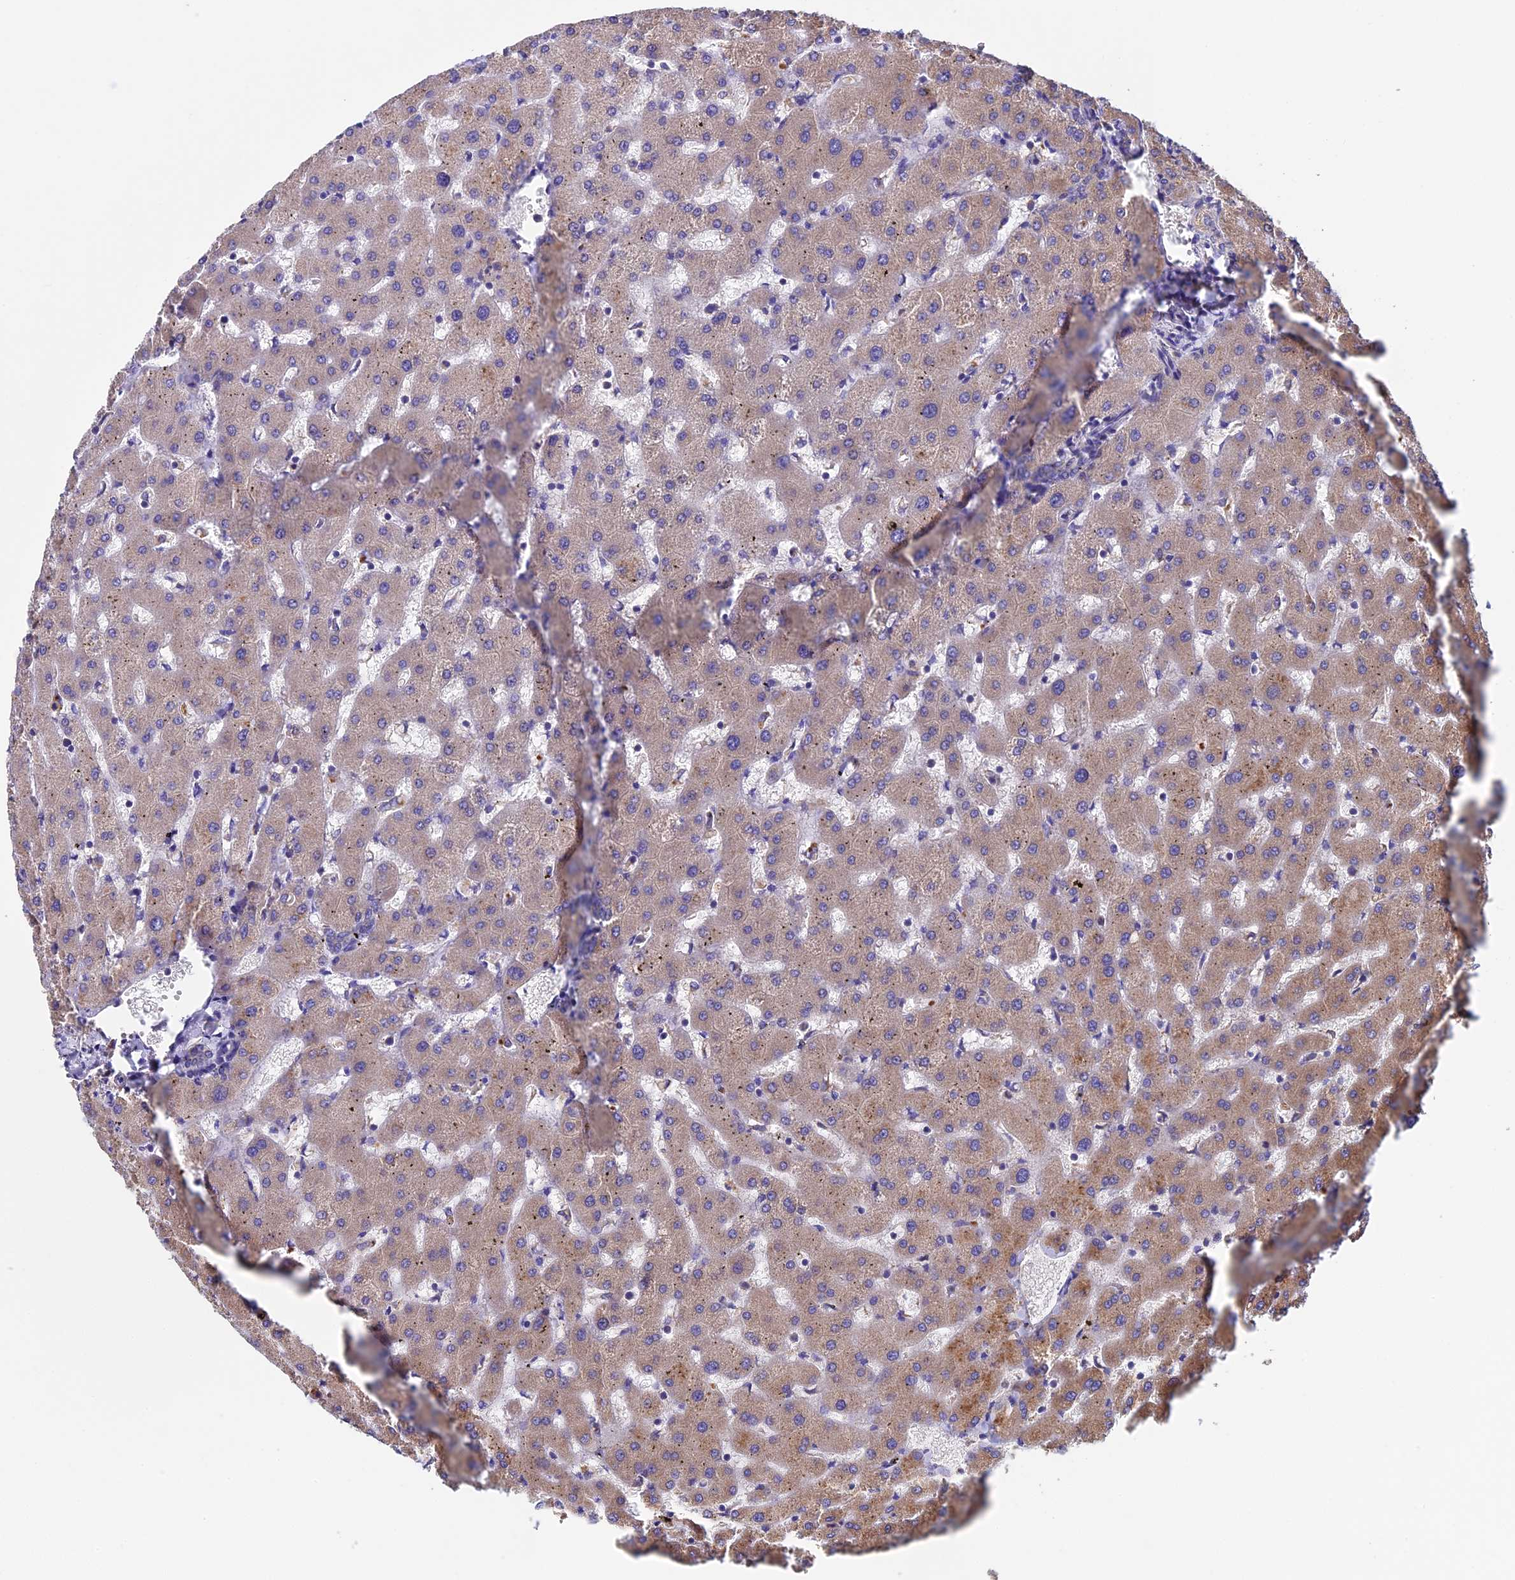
{"staining": {"intensity": "weak", "quantity": "<25%", "location": "cytoplasmic/membranous"}, "tissue": "liver", "cell_type": "Cholangiocytes", "image_type": "normal", "snomed": [{"axis": "morphology", "description": "Normal tissue, NOS"}, {"axis": "topography", "description": "Liver"}], "caption": "DAB immunohistochemical staining of unremarkable human liver exhibits no significant positivity in cholangiocytes.", "gene": "BTBD3", "patient": {"sex": "female", "age": 63}}